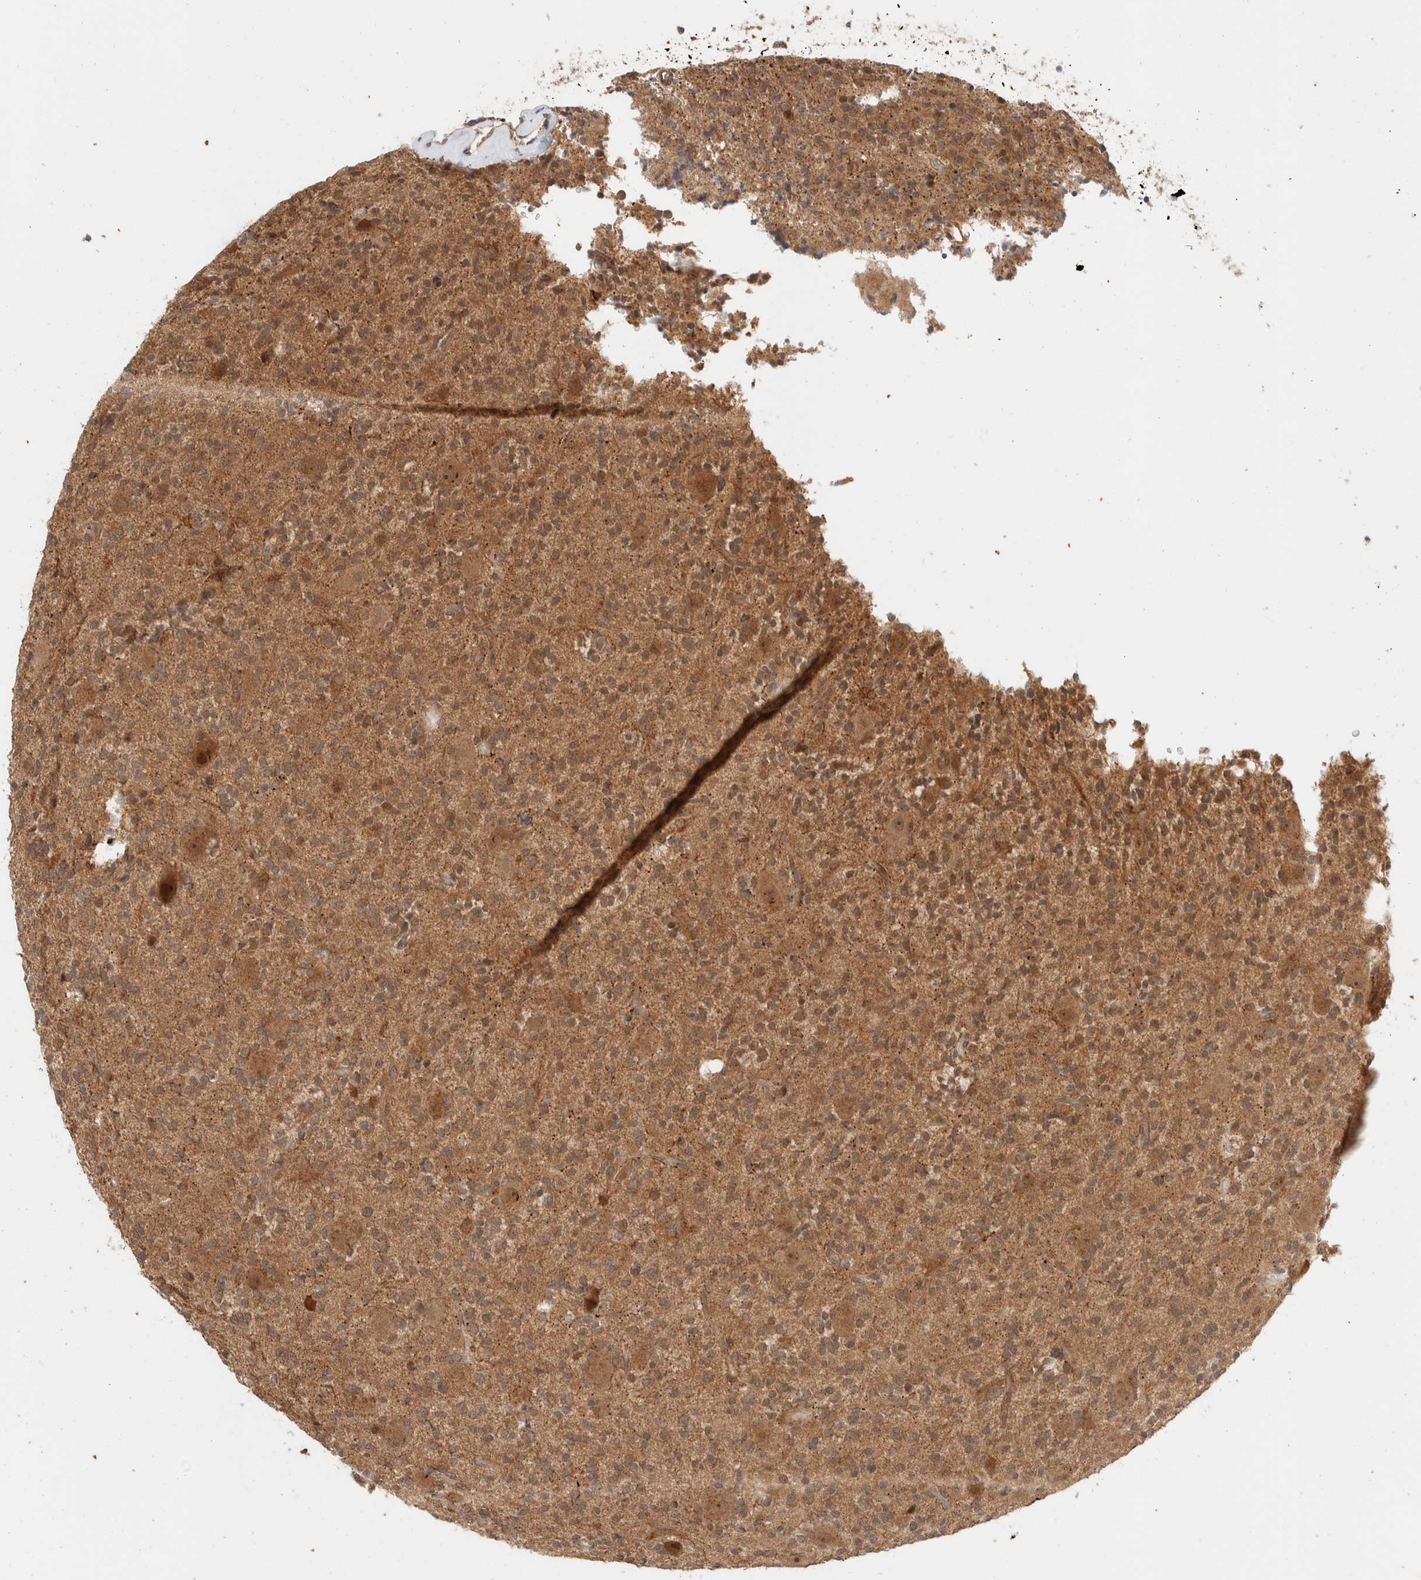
{"staining": {"intensity": "moderate", "quantity": ">75%", "location": "cytoplasmic/membranous"}, "tissue": "glioma", "cell_type": "Tumor cells", "image_type": "cancer", "snomed": [{"axis": "morphology", "description": "Glioma, malignant, High grade"}, {"axis": "topography", "description": "Brain"}], "caption": "An image of human glioma stained for a protein displays moderate cytoplasmic/membranous brown staining in tumor cells.", "gene": "OTUD6B", "patient": {"sex": "male", "age": 34}}